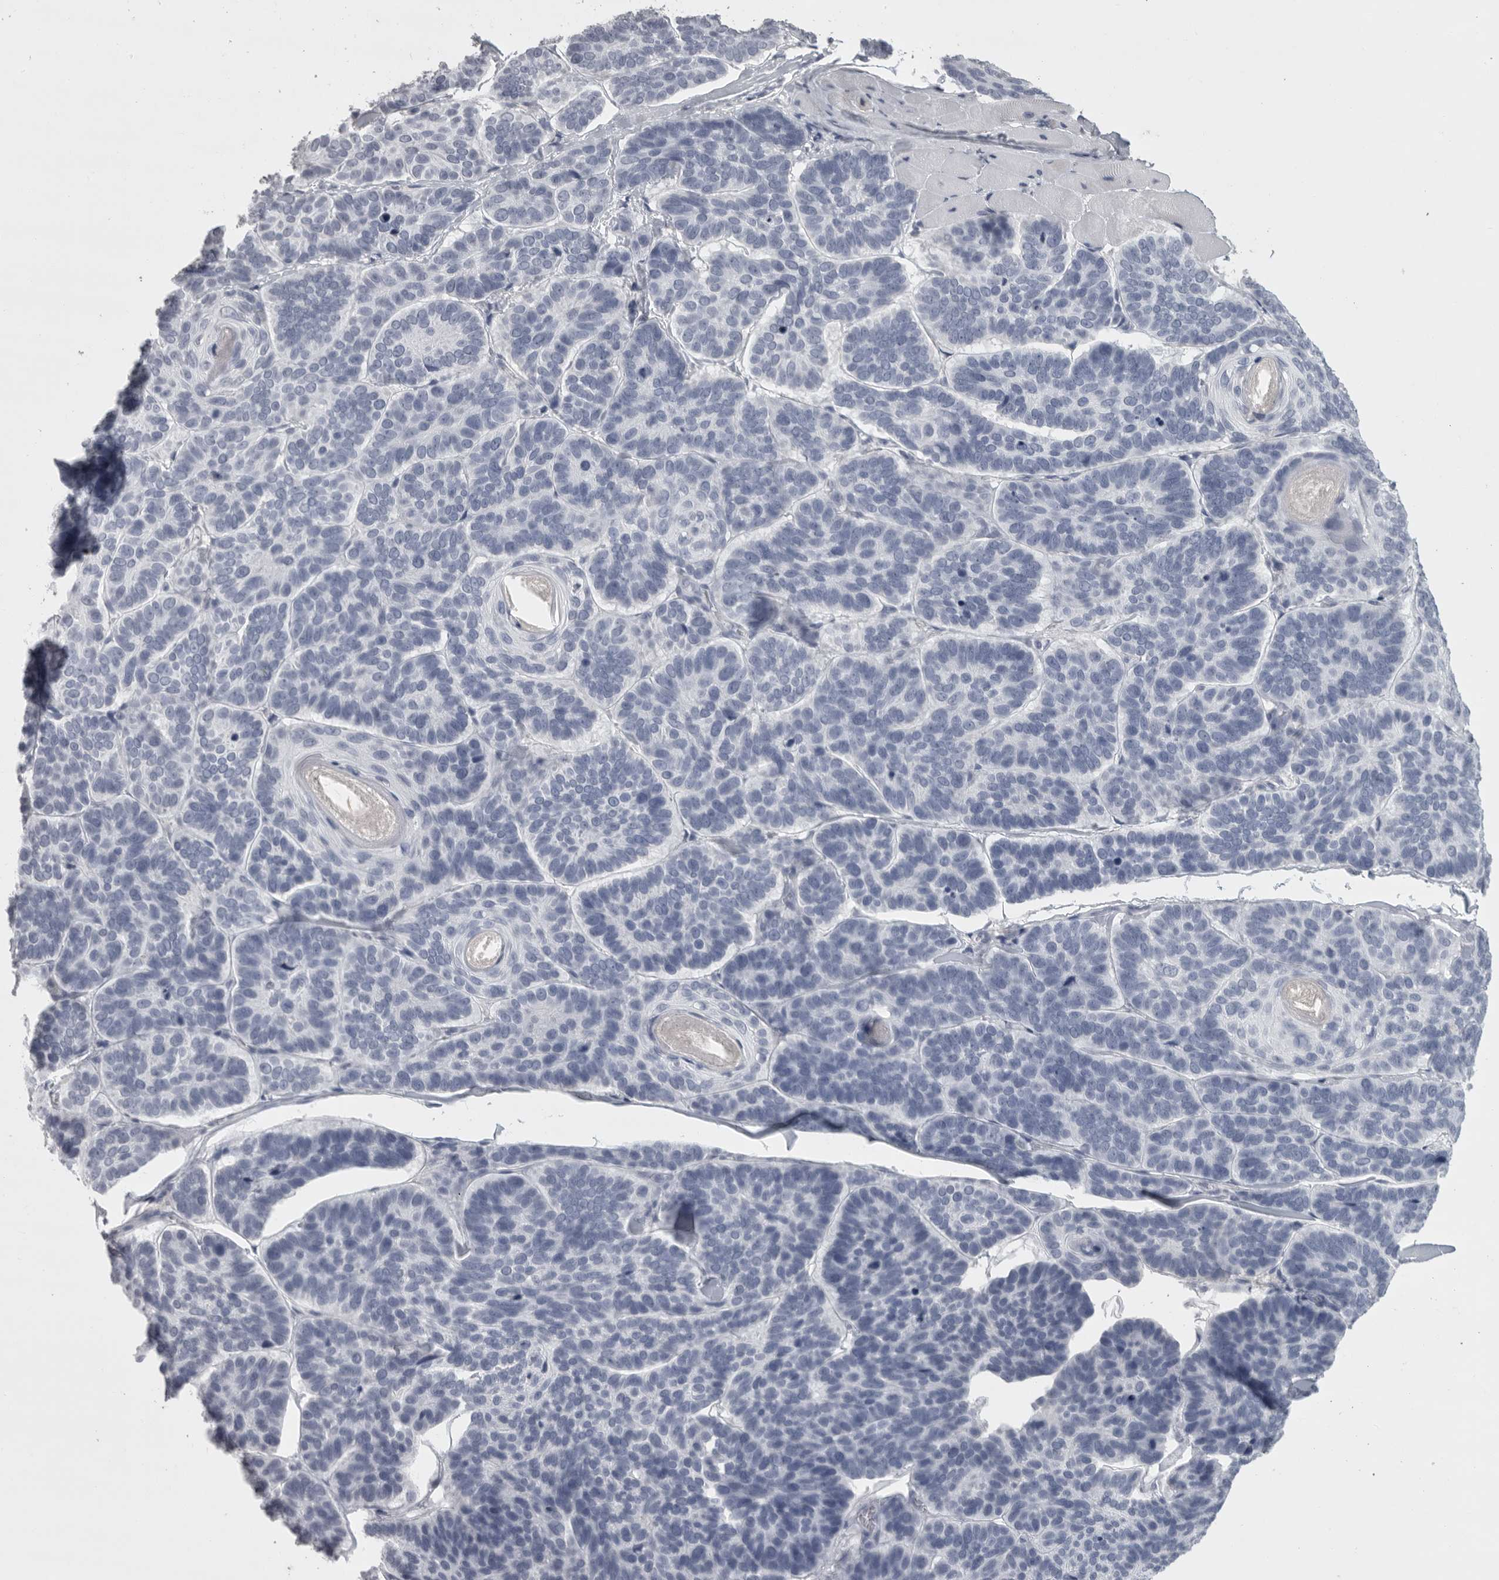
{"staining": {"intensity": "negative", "quantity": "none", "location": "none"}, "tissue": "skin cancer", "cell_type": "Tumor cells", "image_type": "cancer", "snomed": [{"axis": "morphology", "description": "Basal cell carcinoma"}, {"axis": "topography", "description": "Skin"}], "caption": "Immunohistochemistry micrograph of neoplastic tissue: human skin cancer (basal cell carcinoma) stained with DAB reveals no significant protein positivity in tumor cells. (Stains: DAB immunohistochemistry with hematoxylin counter stain, Microscopy: brightfield microscopy at high magnification).", "gene": "GNLY", "patient": {"sex": "male", "age": 62}}